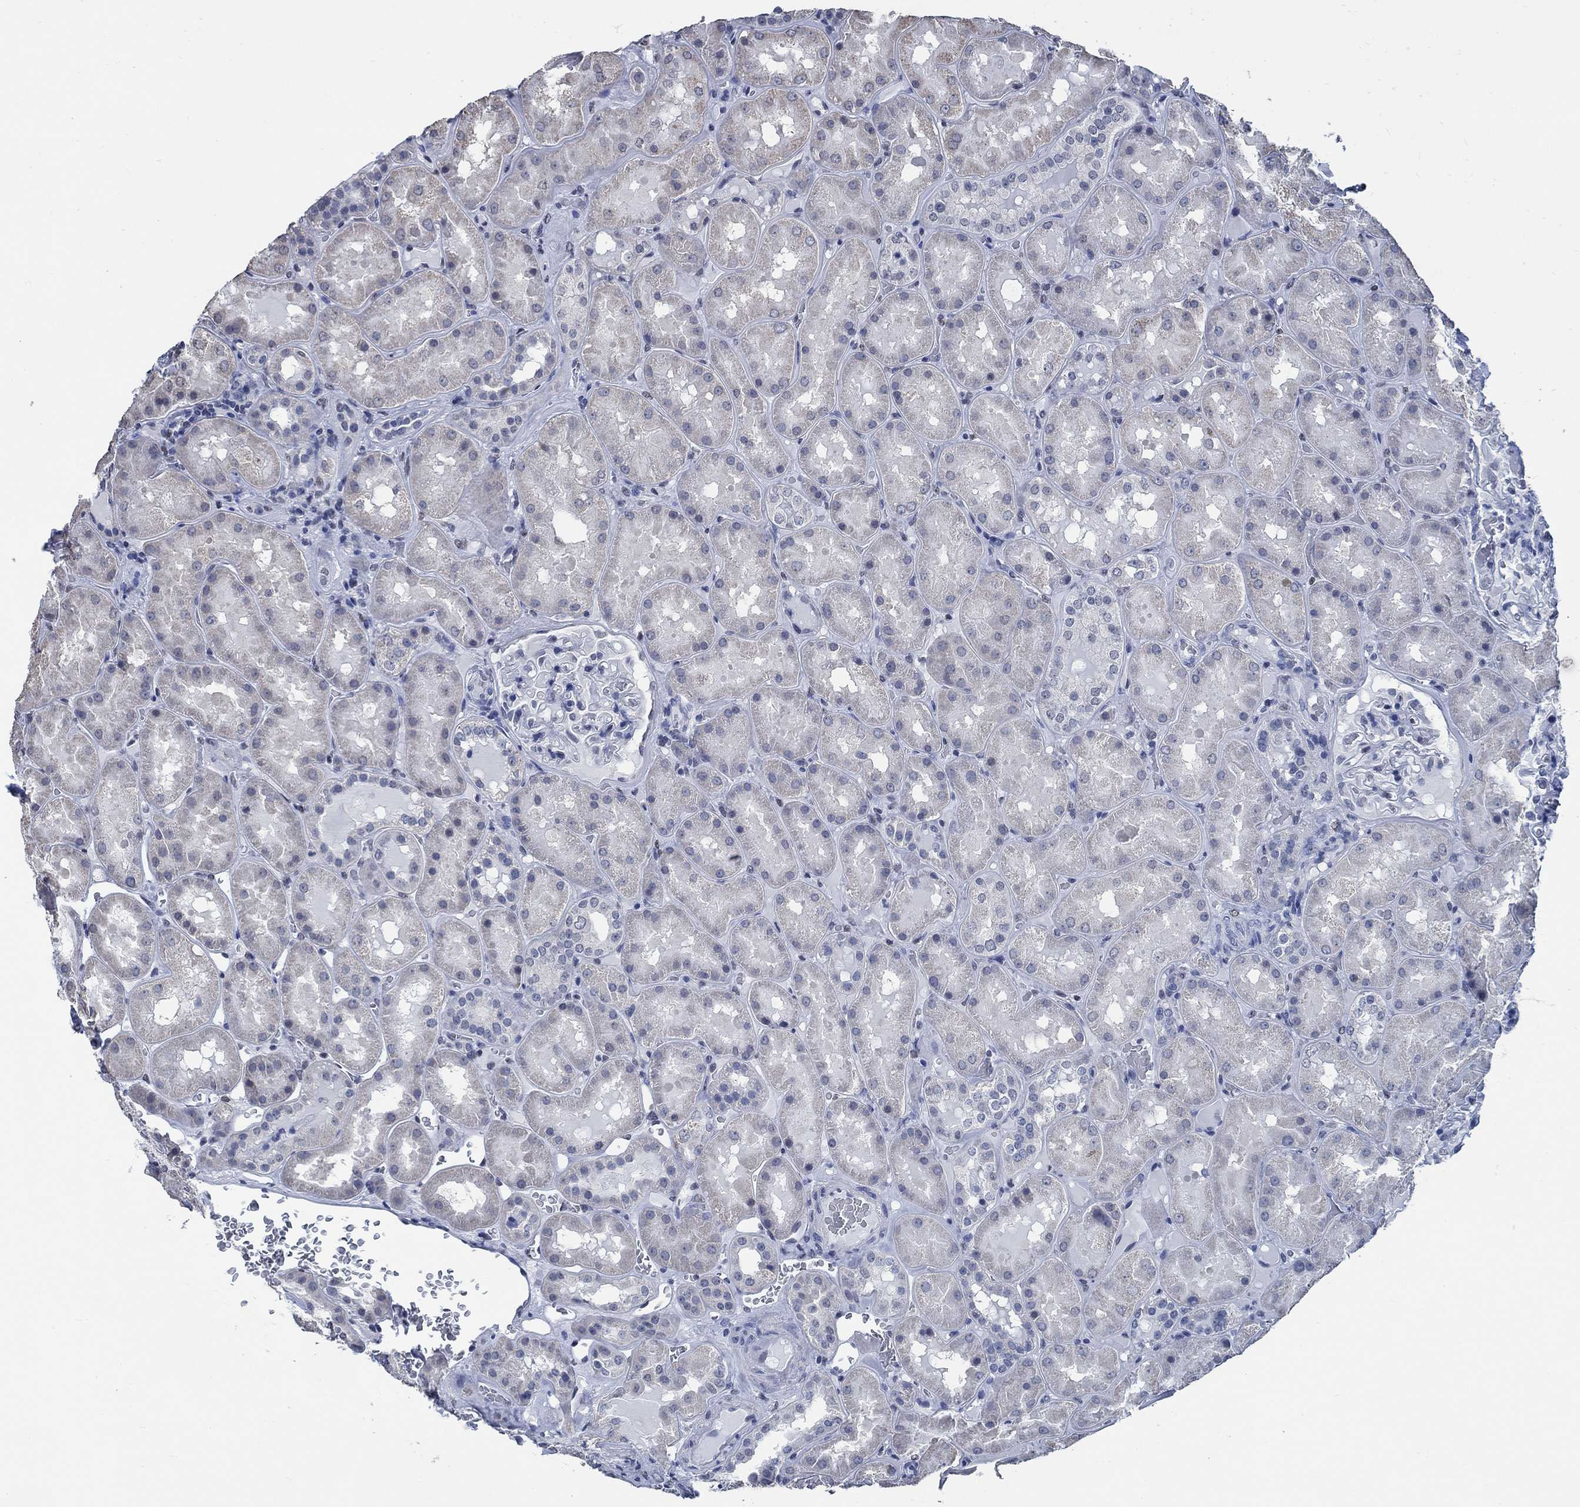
{"staining": {"intensity": "negative", "quantity": "none", "location": "none"}, "tissue": "kidney", "cell_type": "Cells in glomeruli", "image_type": "normal", "snomed": [{"axis": "morphology", "description": "Normal tissue, NOS"}, {"axis": "topography", "description": "Kidney"}], "caption": "There is no significant expression in cells in glomeruli of kidney. Brightfield microscopy of immunohistochemistry stained with DAB (brown) and hematoxylin (blue), captured at high magnification.", "gene": "OBSCN", "patient": {"sex": "male", "age": 73}}